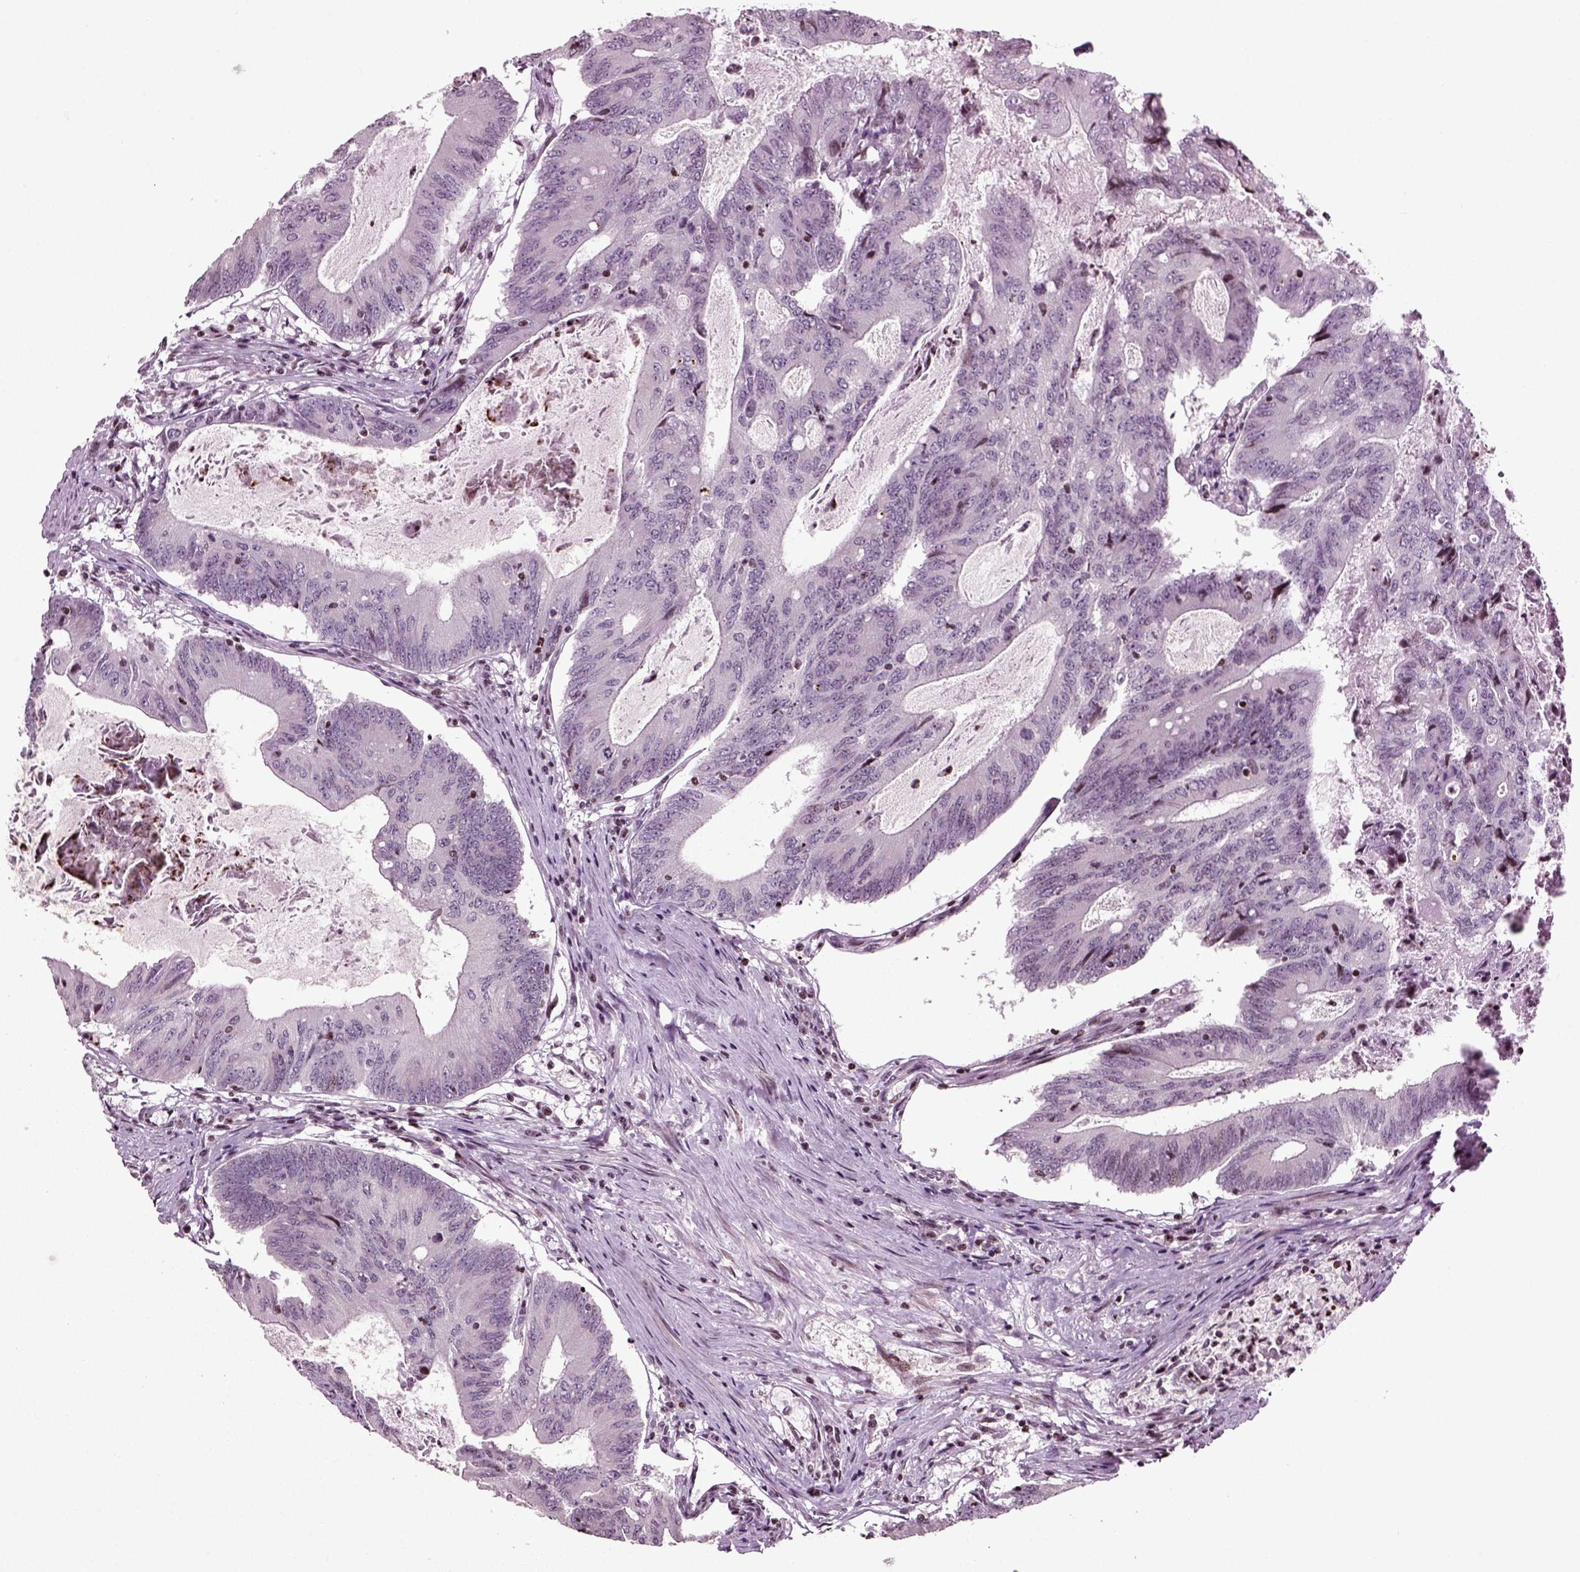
{"staining": {"intensity": "negative", "quantity": "none", "location": "none"}, "tissue": "colorectal cancer", "cell_type": "Tumor cells", "image_type": "cancer", "snomed": [{"axis": "morphology", "description": "Adenocarcinoma, NOS"}, {"axis": "topography", "description": "Colon"}], "caption": "A photomicrograph of human colorectal cancer is negative for staining in tumor cells.", "gene": "HEYL", "patient": {"sex": "female", "age": 70}}